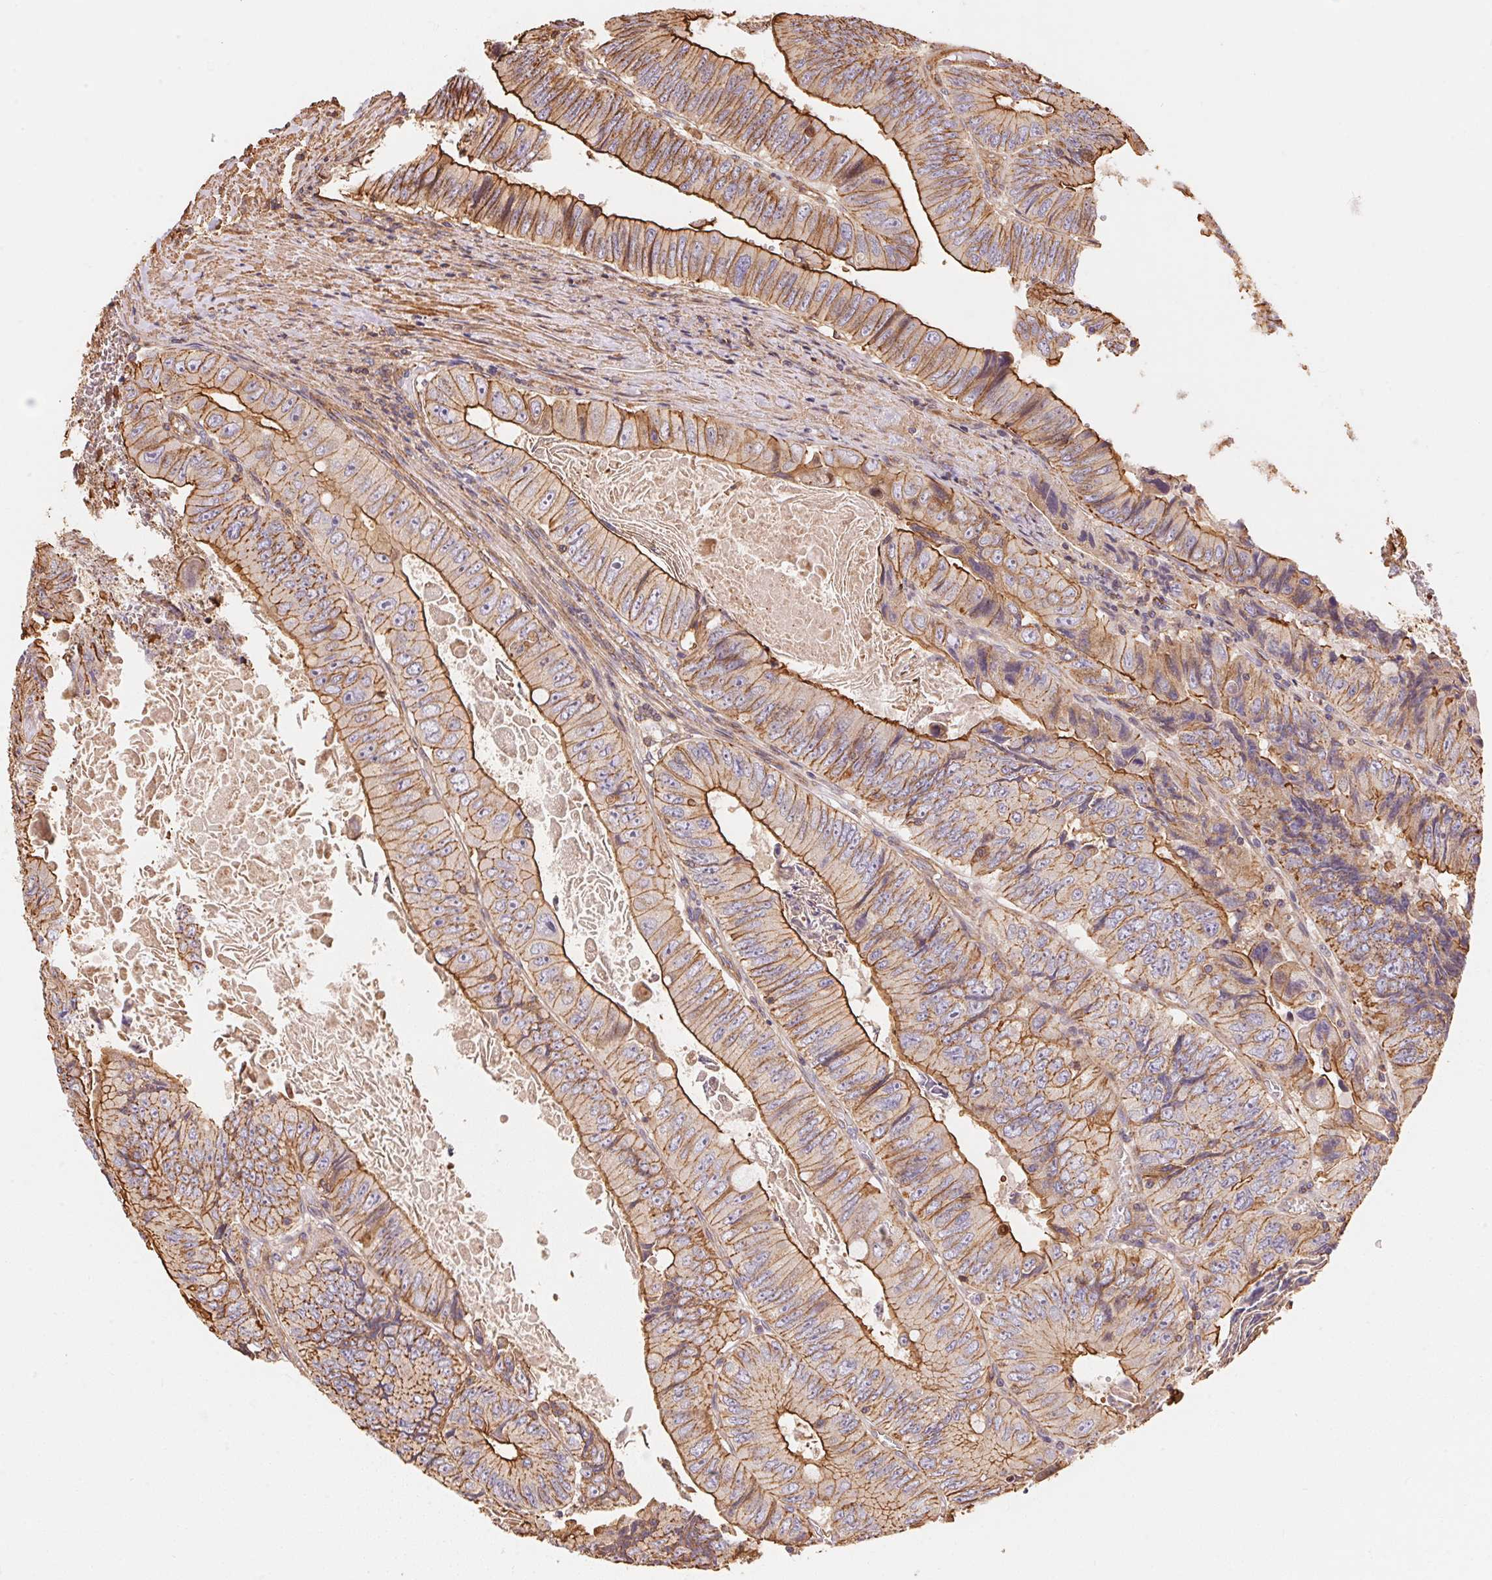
{"staining": {"intensity": "strong", "quantity": "25%-75%", "location": "cytoplasmic/membranous"}, "tissue": "colorectal cancer", "cell_type": "Tumor cells", "image_type": "cancer", "snomed": [{"axis": "morphology", "description": "Adenocarcinoma, NOS"}, {"axis": "topography", "description": "Colon"}], "caption": "Protein expression analysis of human colorectal cancer (adenocarcinoma) reveals strong cytoplasmic/membranous positivity in about 25%-75% of tumor cells.", "gene": "FRAS1", "patient": {"sex": "female", "age": 84}}